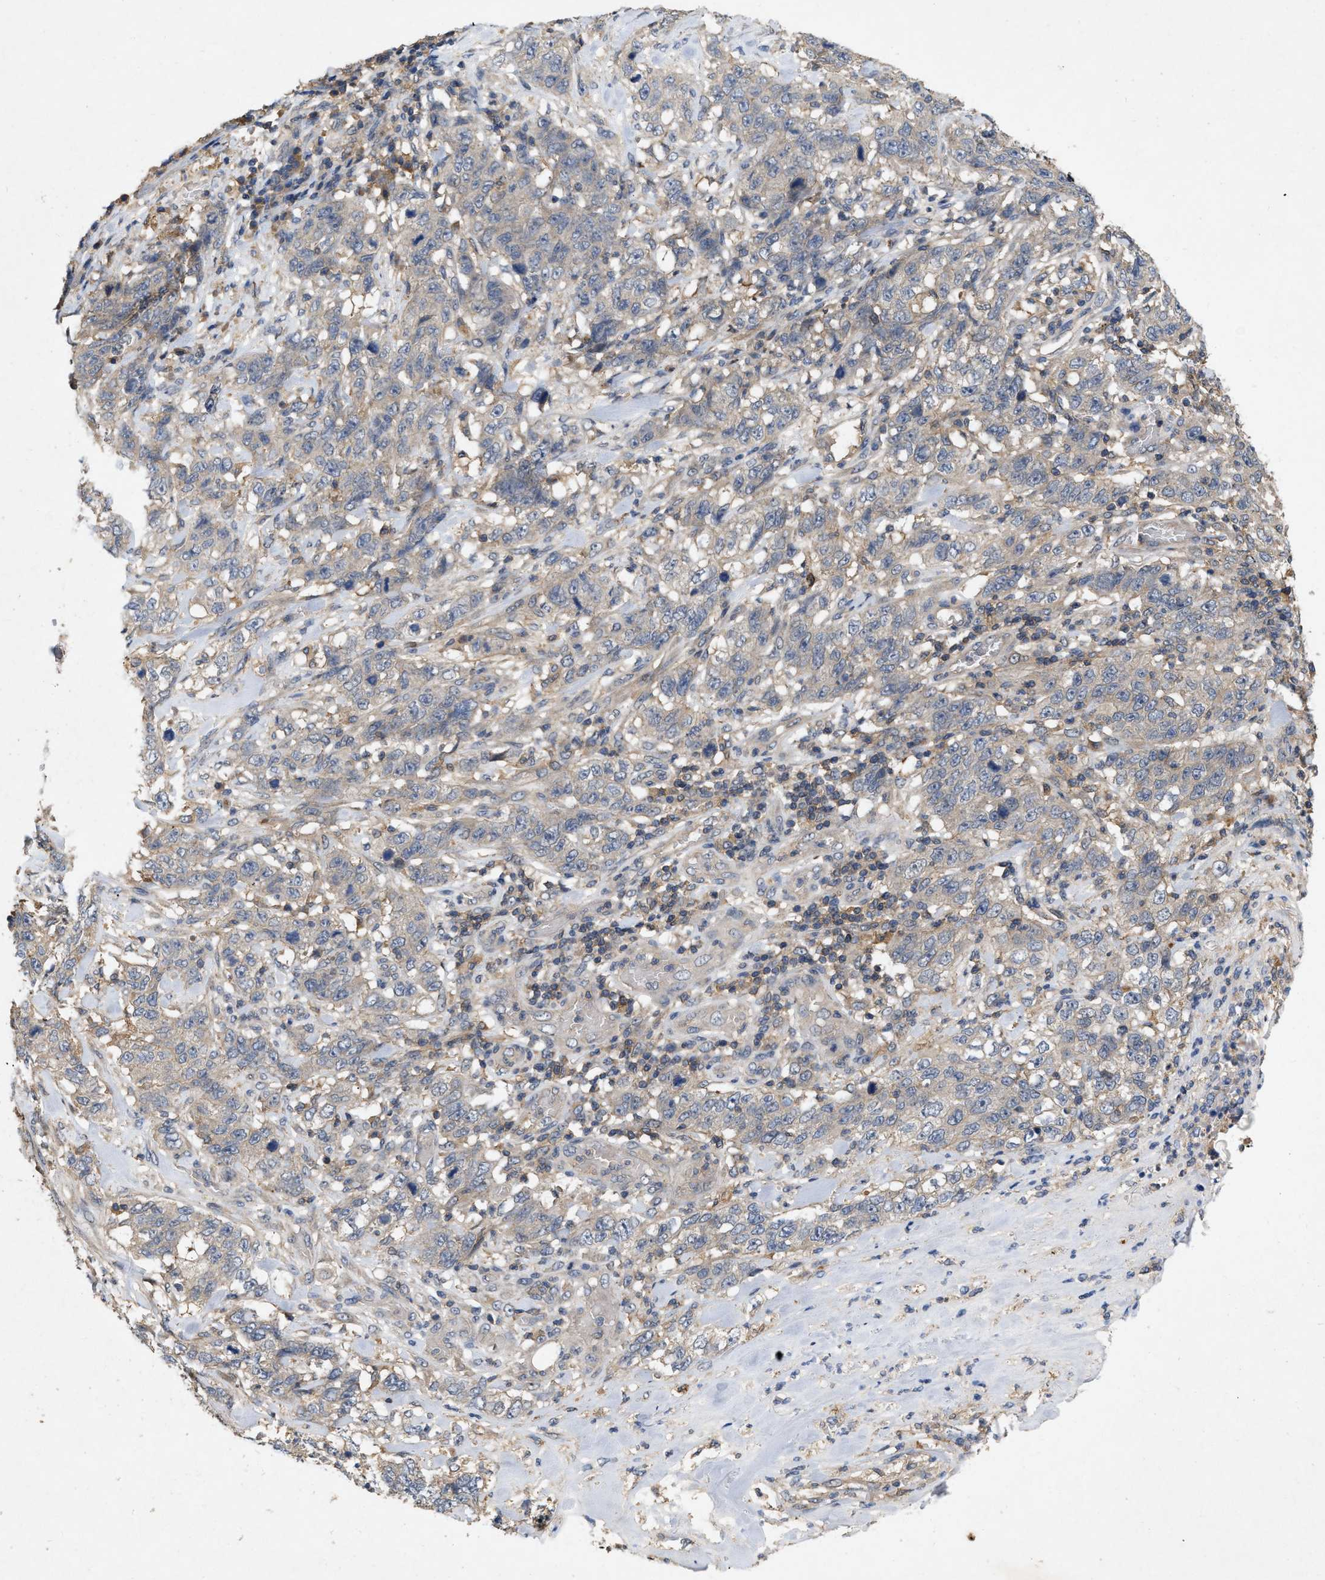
{"staining": {"intensity": "weak", "quantity": "<25%", "location": "cytoplasmic/membranous"}, "tissue": "stomach cancer", "cell_type": "Tumor cells", "image_type": "cancer", "snomed": [{"axis": "morphology", "description": "Adenocarcinoma, NOS"}, {"axis": "topography", "description": "Stomach"}], "caption": "This is an immunohistochemistry micrograph of human stomach cancer. There is no positivity in tumor cells.", "gene": "LPAR2", "patient": {"sex": "male", "age": 48}}